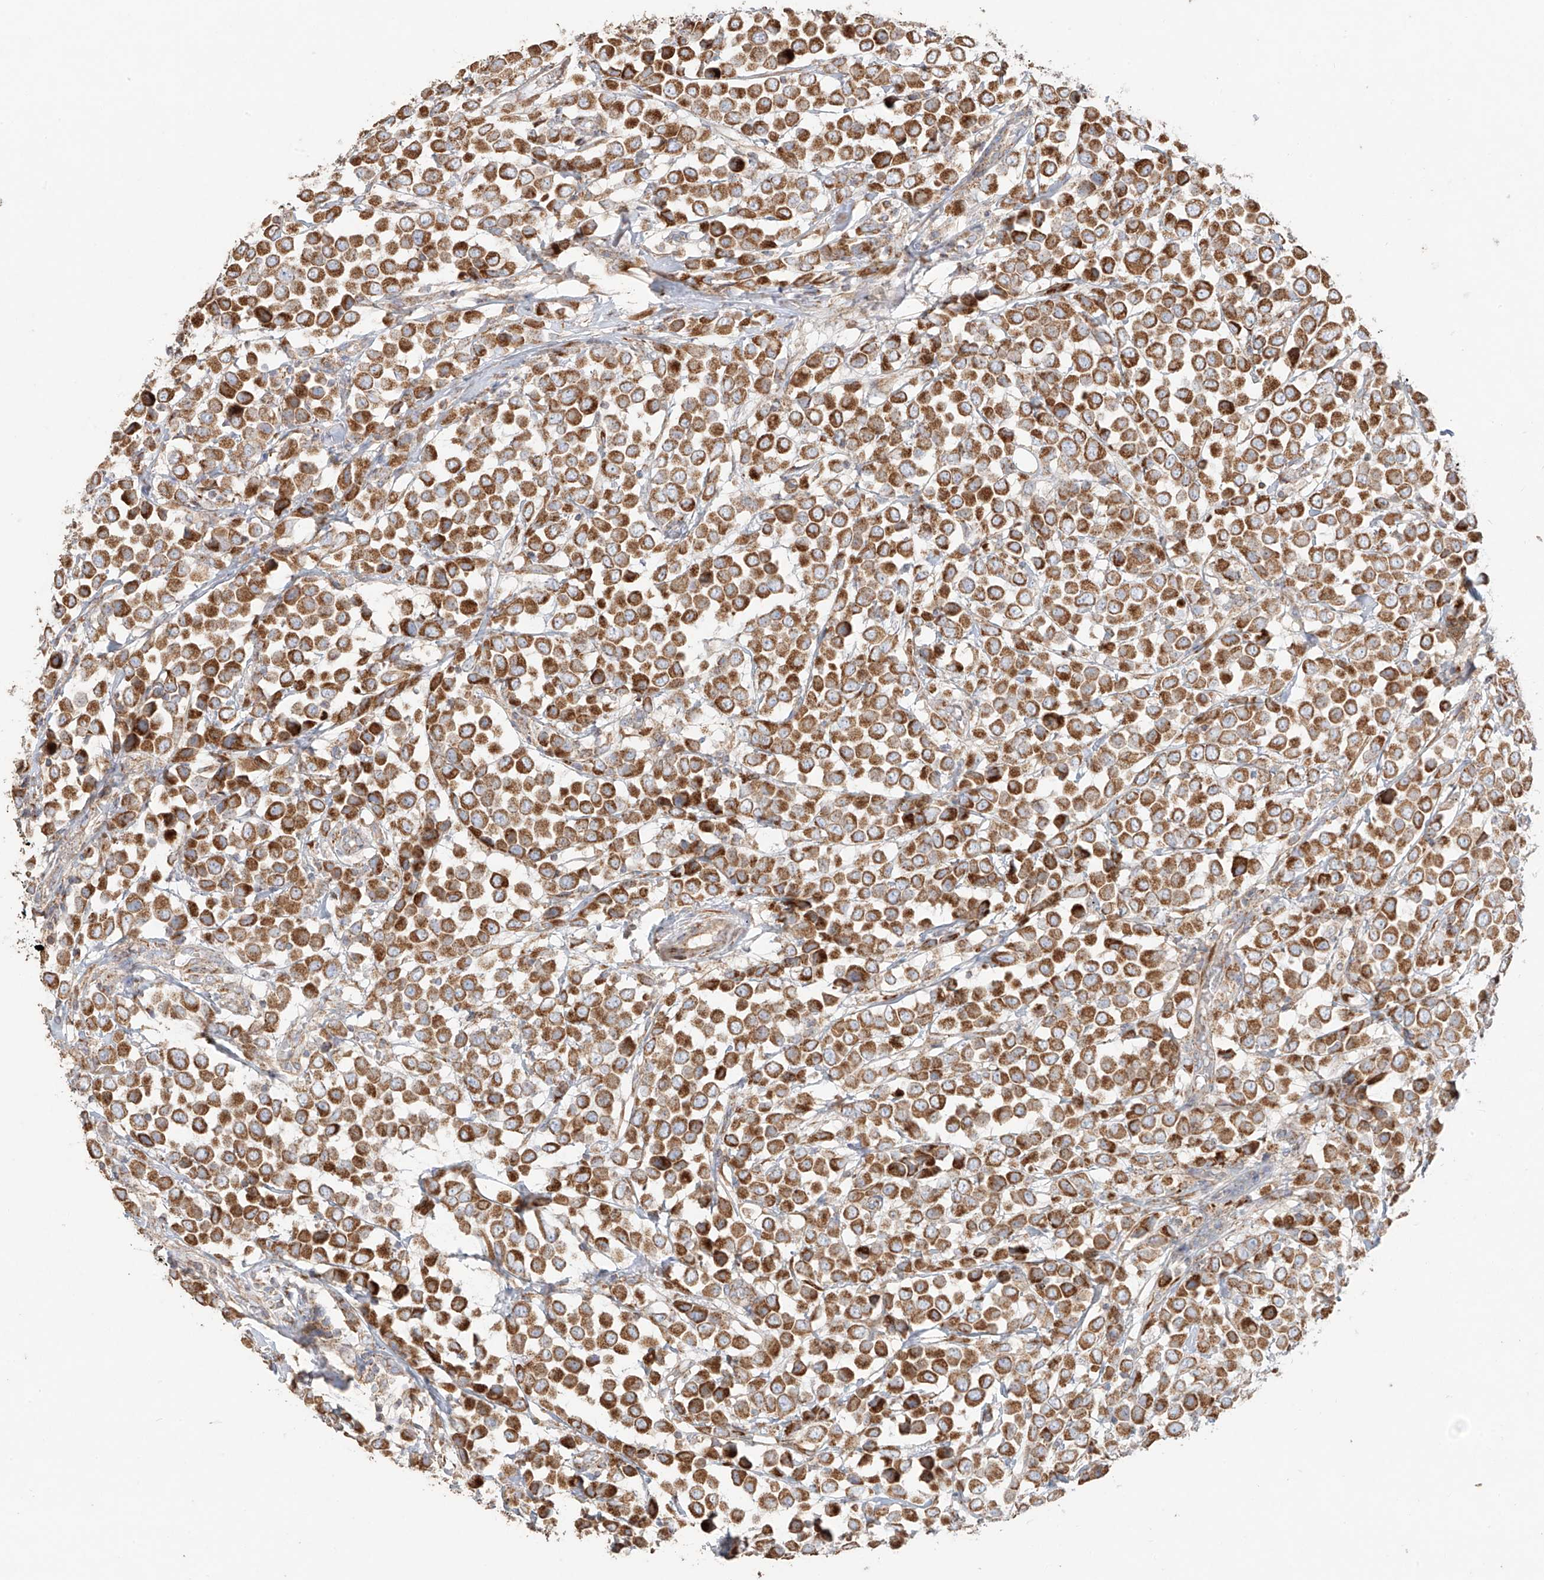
{"staining": {"intensity": "strong", "quantity": ">75%", "location": "cytoplasmic/membranous"}, "tissue": "breast cancer", "cell_type": "Tumor cells", "image_type": "cancer", "snomed": [{"axis": "morphology", "description": "Duct carcinoma"}, {"axis": "topography", "description": "Breast"}], "caption": "Protein analysis of intraductal carcinoma (breast) tissue displays strong cytoplasmic/membranous positivity in approximately >75% of tumor cells. (Brightfield microscopy of DAB IHC at high magnification).", "gene": "COLGALT2", "patient": {"sex": "female", "age": 61}}